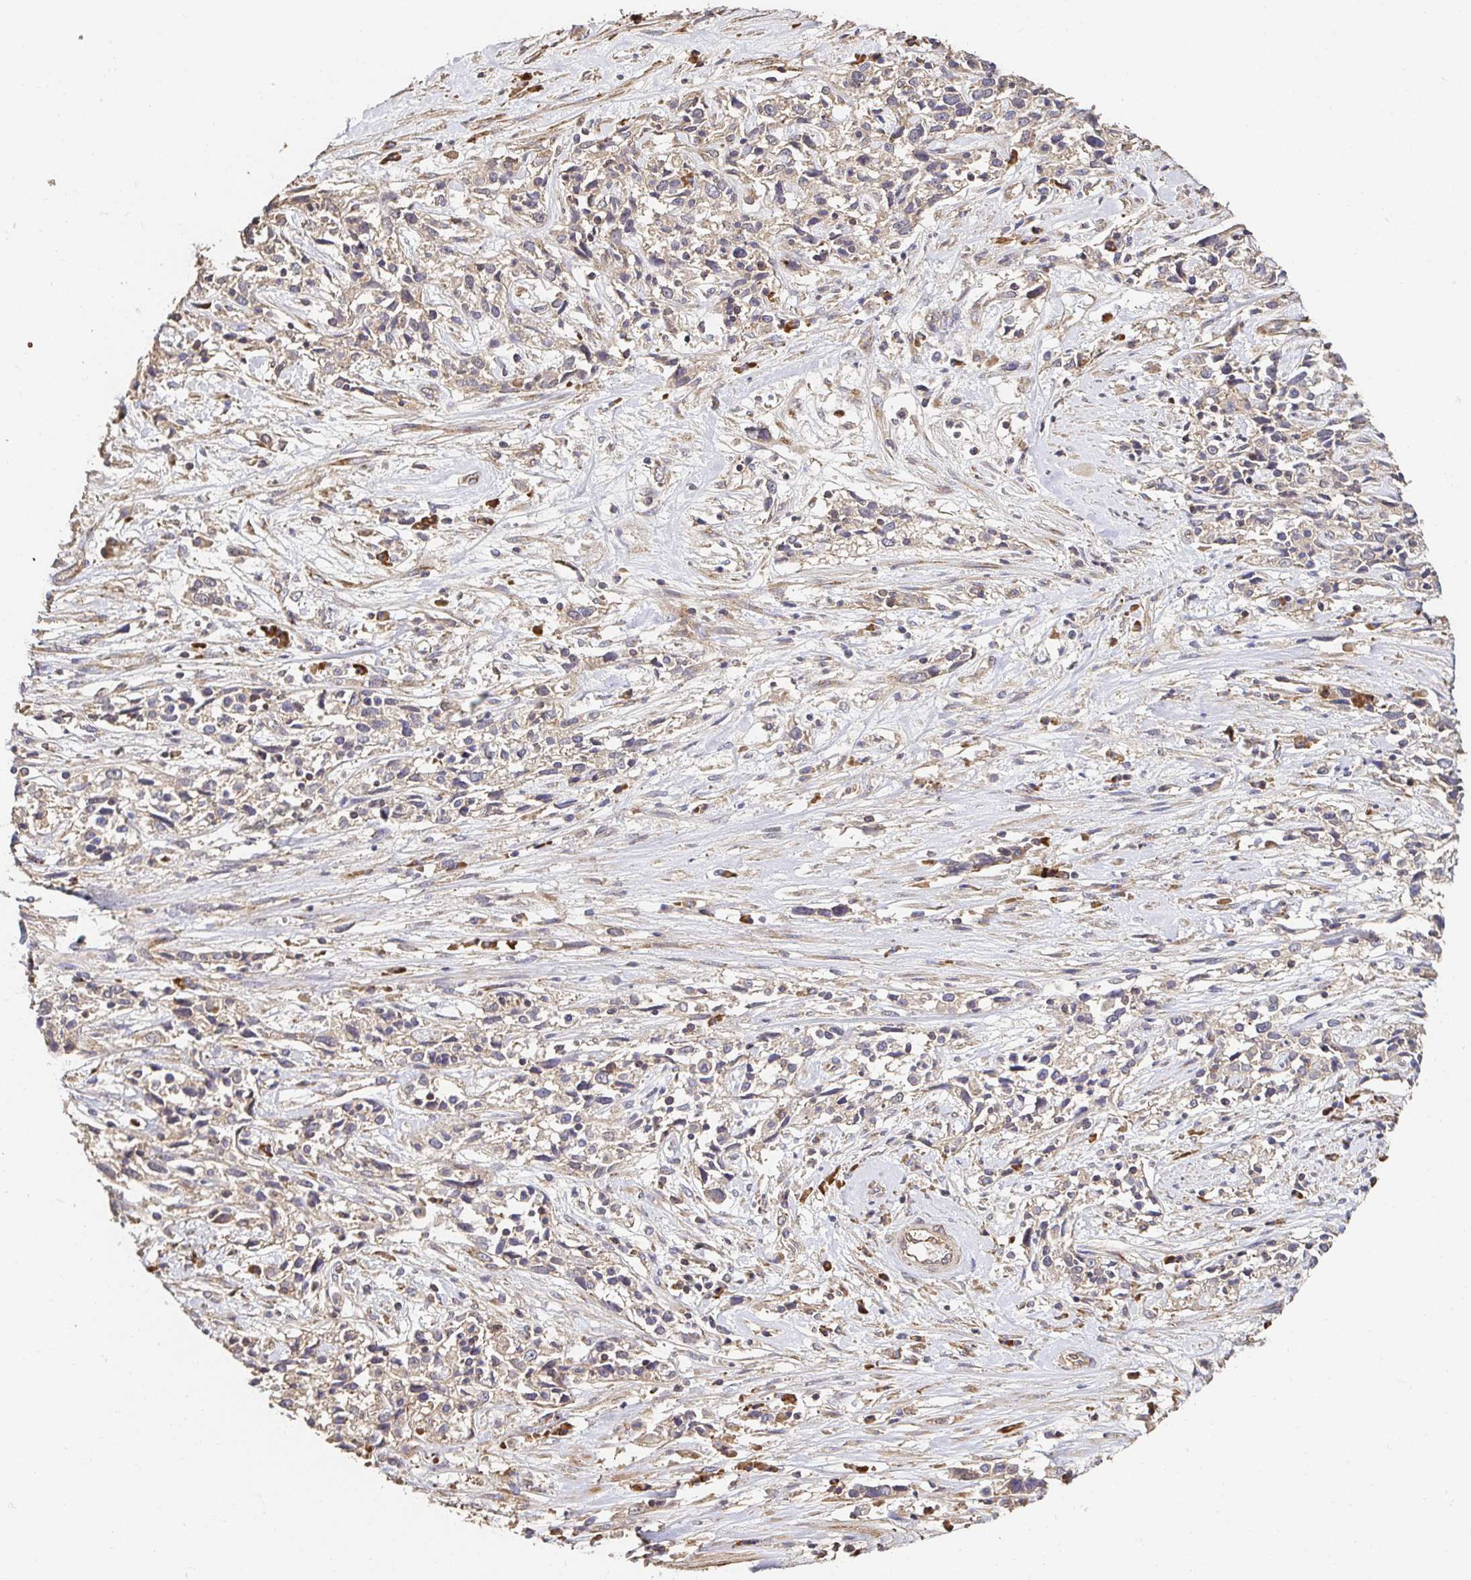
{"staining": {"intensity": "weak", "quantity": "25%-75%", "location": "cytoplasmic/membranous"}, "tissue": "cervical cancer", "cell_type": "Tumor cells", "image_type": "cancer", "snomed": [{"axis": "morphology", "description": "Adenocarcinoma, NOS"}, {"axis": "topography", "description": "Cervix"}], "caption": "High-power microscopy captured an immunohistochemistry (IHC) image of cervical cancer, revealing weak cytoplasmic/membranous expression in about 25%-75% of tumor cells. (IHC, brightfield microscopy, high magnification).", "gene": "APBB1", "patient": {"sex": "female", "age": 40}}